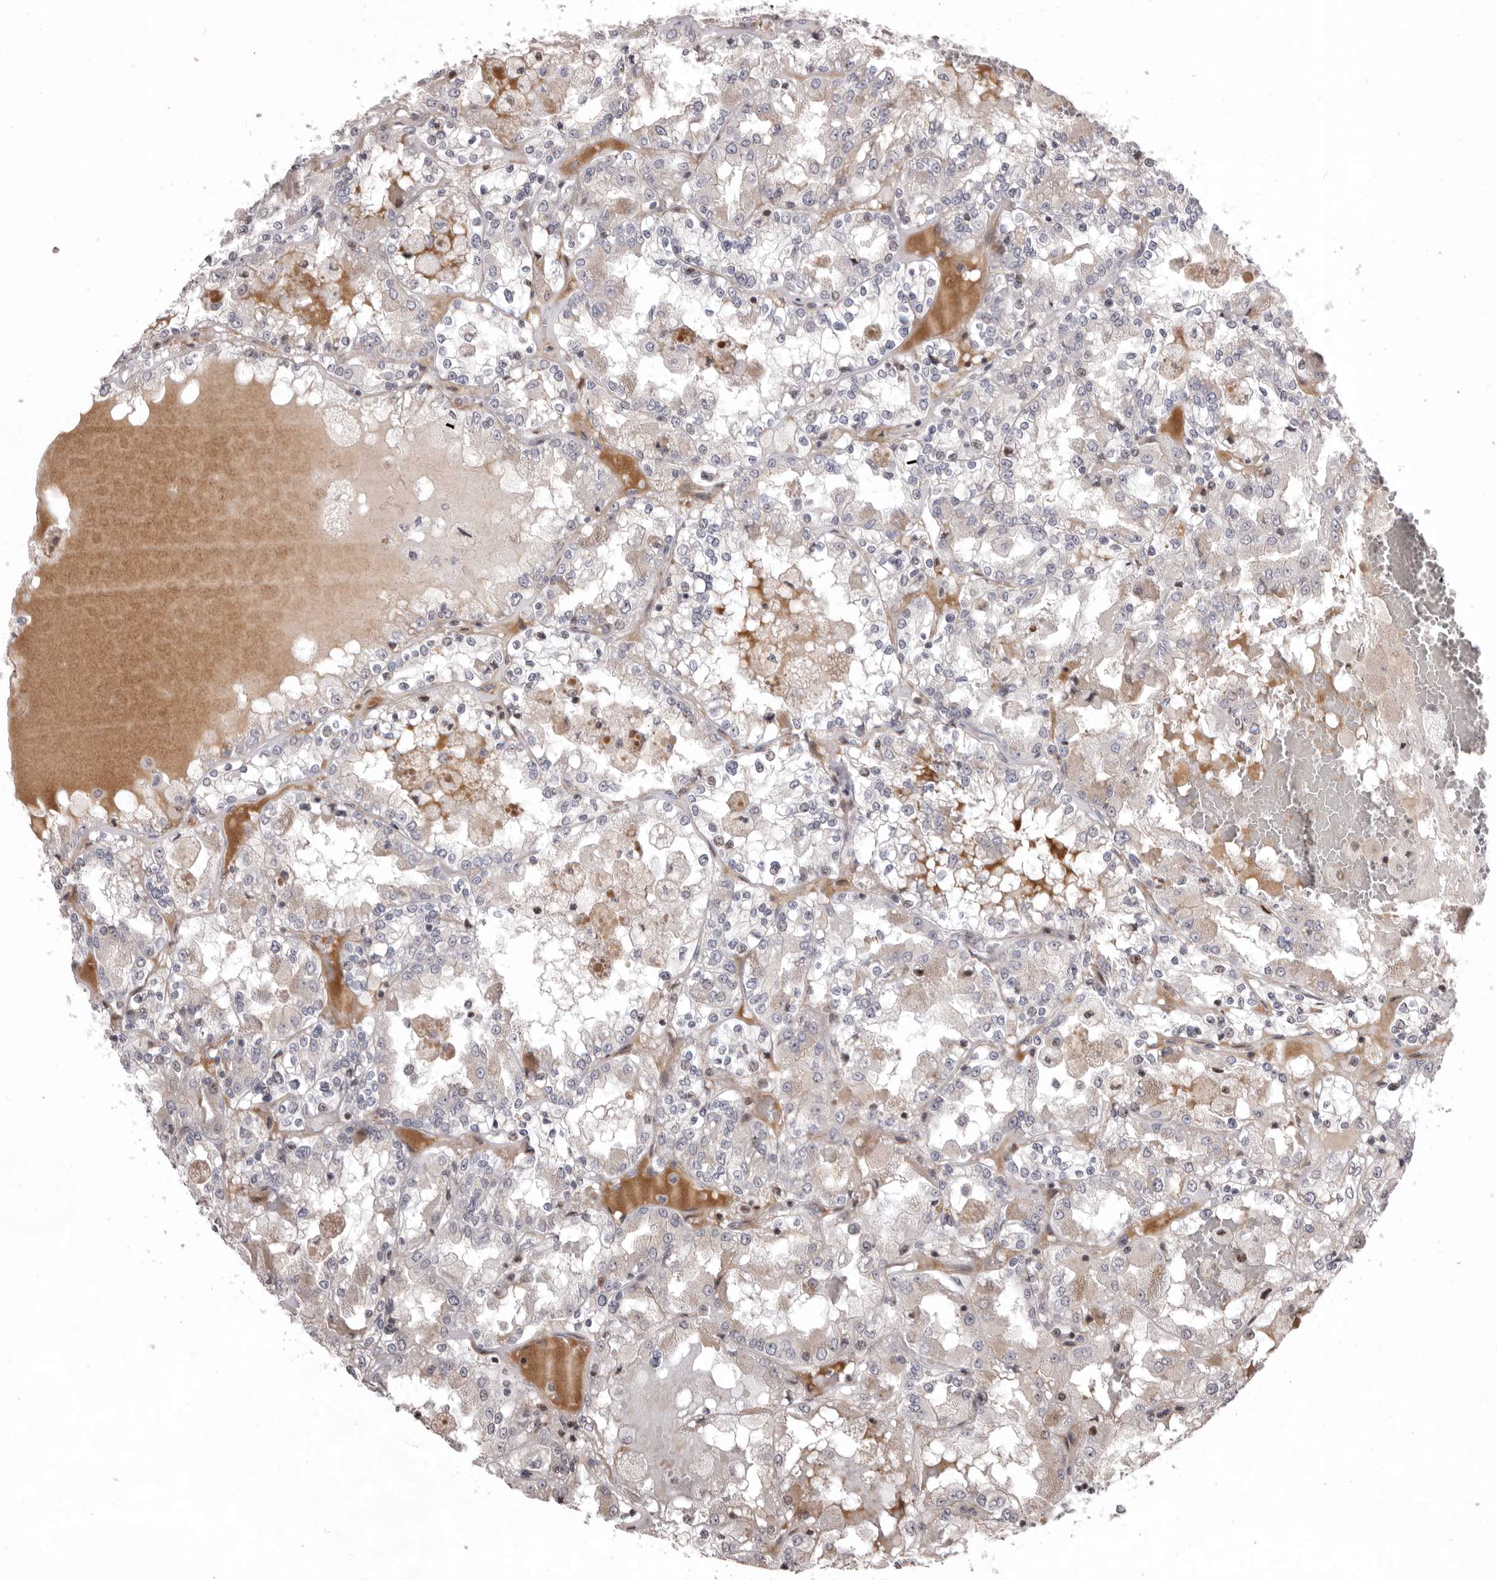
{"staining": {"intensity": "negative", "quantity": "none", "location": "none"}, "tissue": "renal cancer", "cell_type": "Tumor cells", "image_type": "cancer", "snomed": [{"axis": "morphology", "description": "Adenocarcinoma, NOS"}, {"axis": "topography", "description": "Kidney"}], "caption": "An immunohistochemistry (IHC) histopathology image of renal cancer (adenocarcinoma) is shown. There is no staining in tumor cells of renal cancer (adenocarcinoma).", "gene": "AZIN1", "patient": {"sex": "female", "age": 56}}